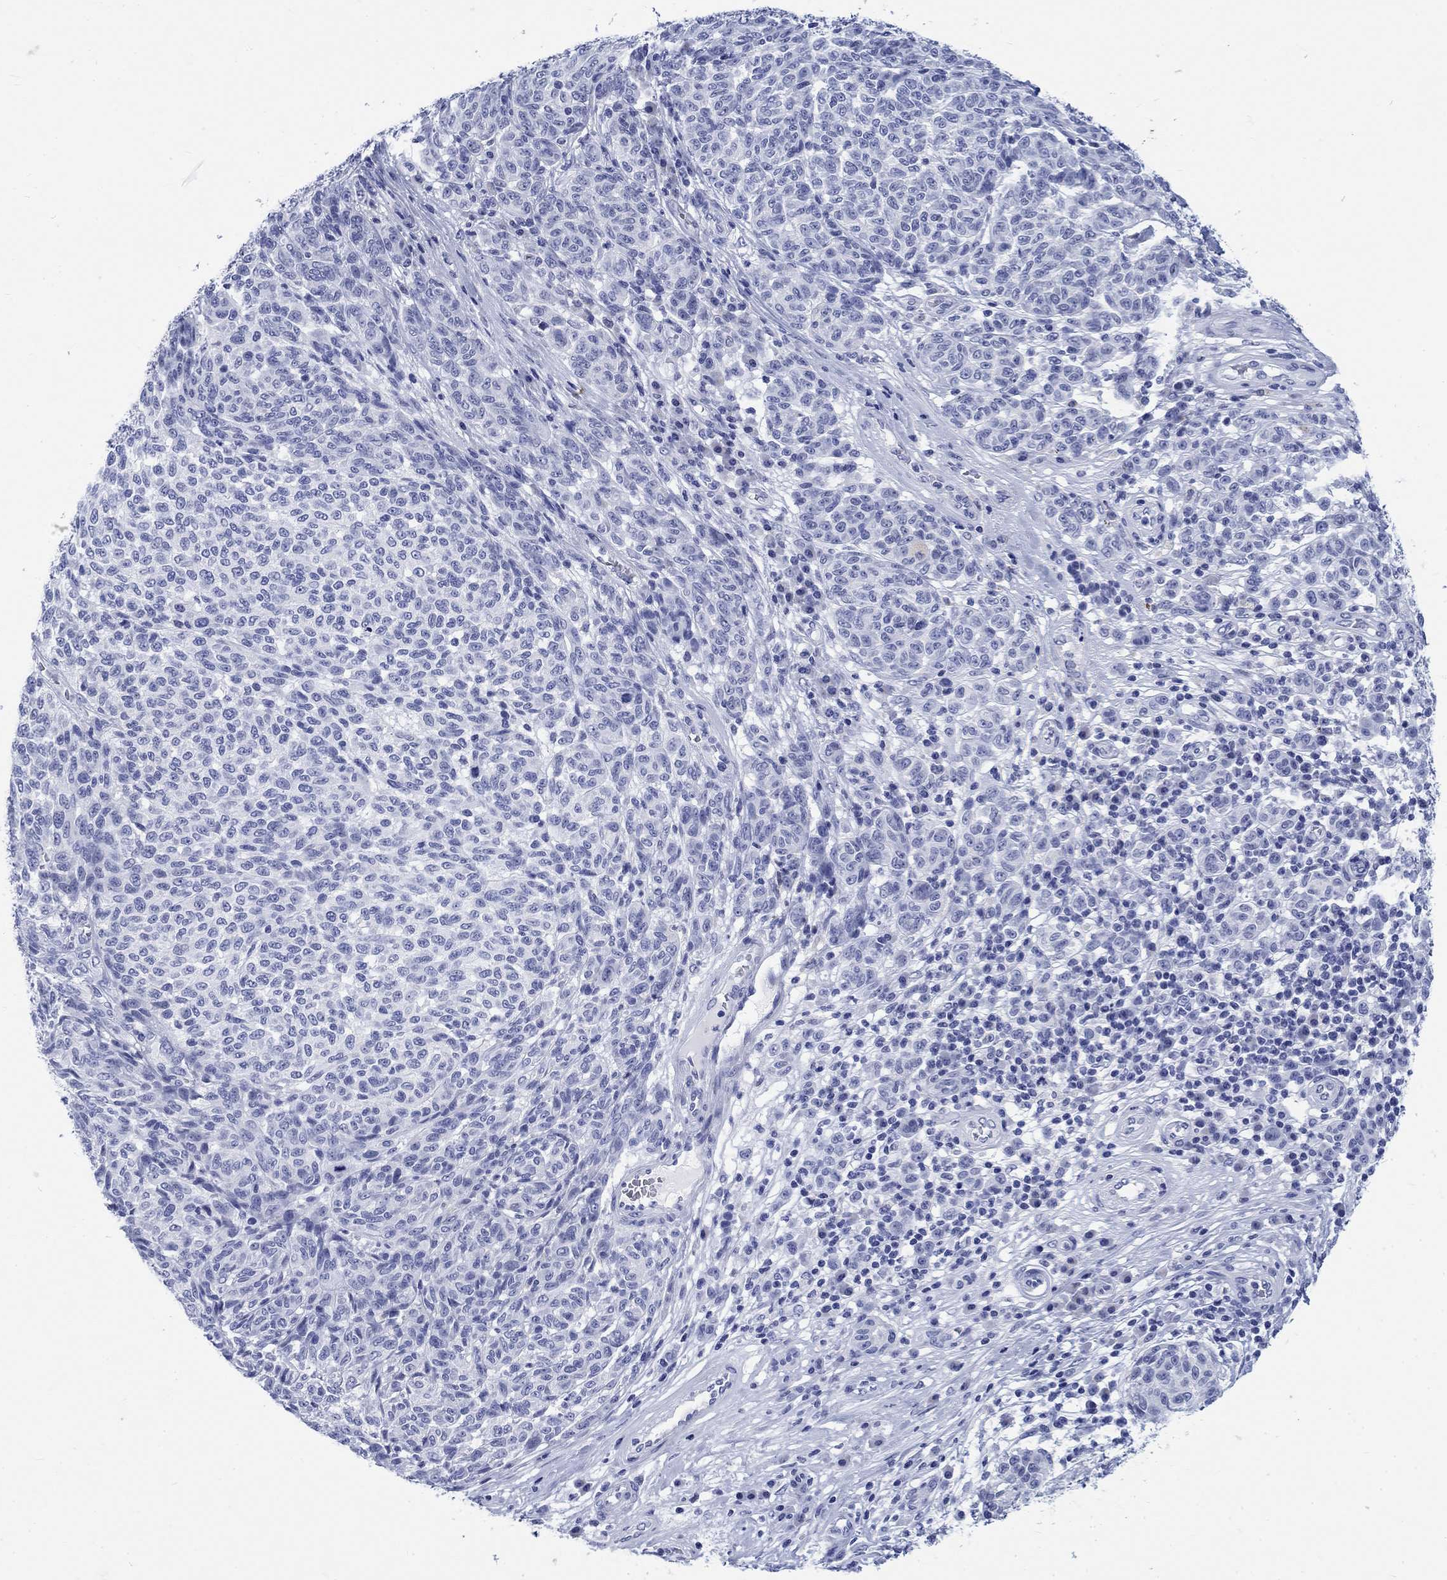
{"staining": {"intensity": "negative", "quantity": "none", "location": "none"}, "tissue": "melanoma", "cell_type": "Tumor cells", "image_type": "cancer", "snomed": [{"axis": "morphology", "description": "Malignant melanoma, NOS"}, {"axis": "topography", "description": "Skin"}], "caption": "The immunohistochemistry (IHC) histopathology image has no significant expression in tumor cells of melanoma tissue.", "gene": "KRT76", "patient": {"sex": "male", "age": 59}}